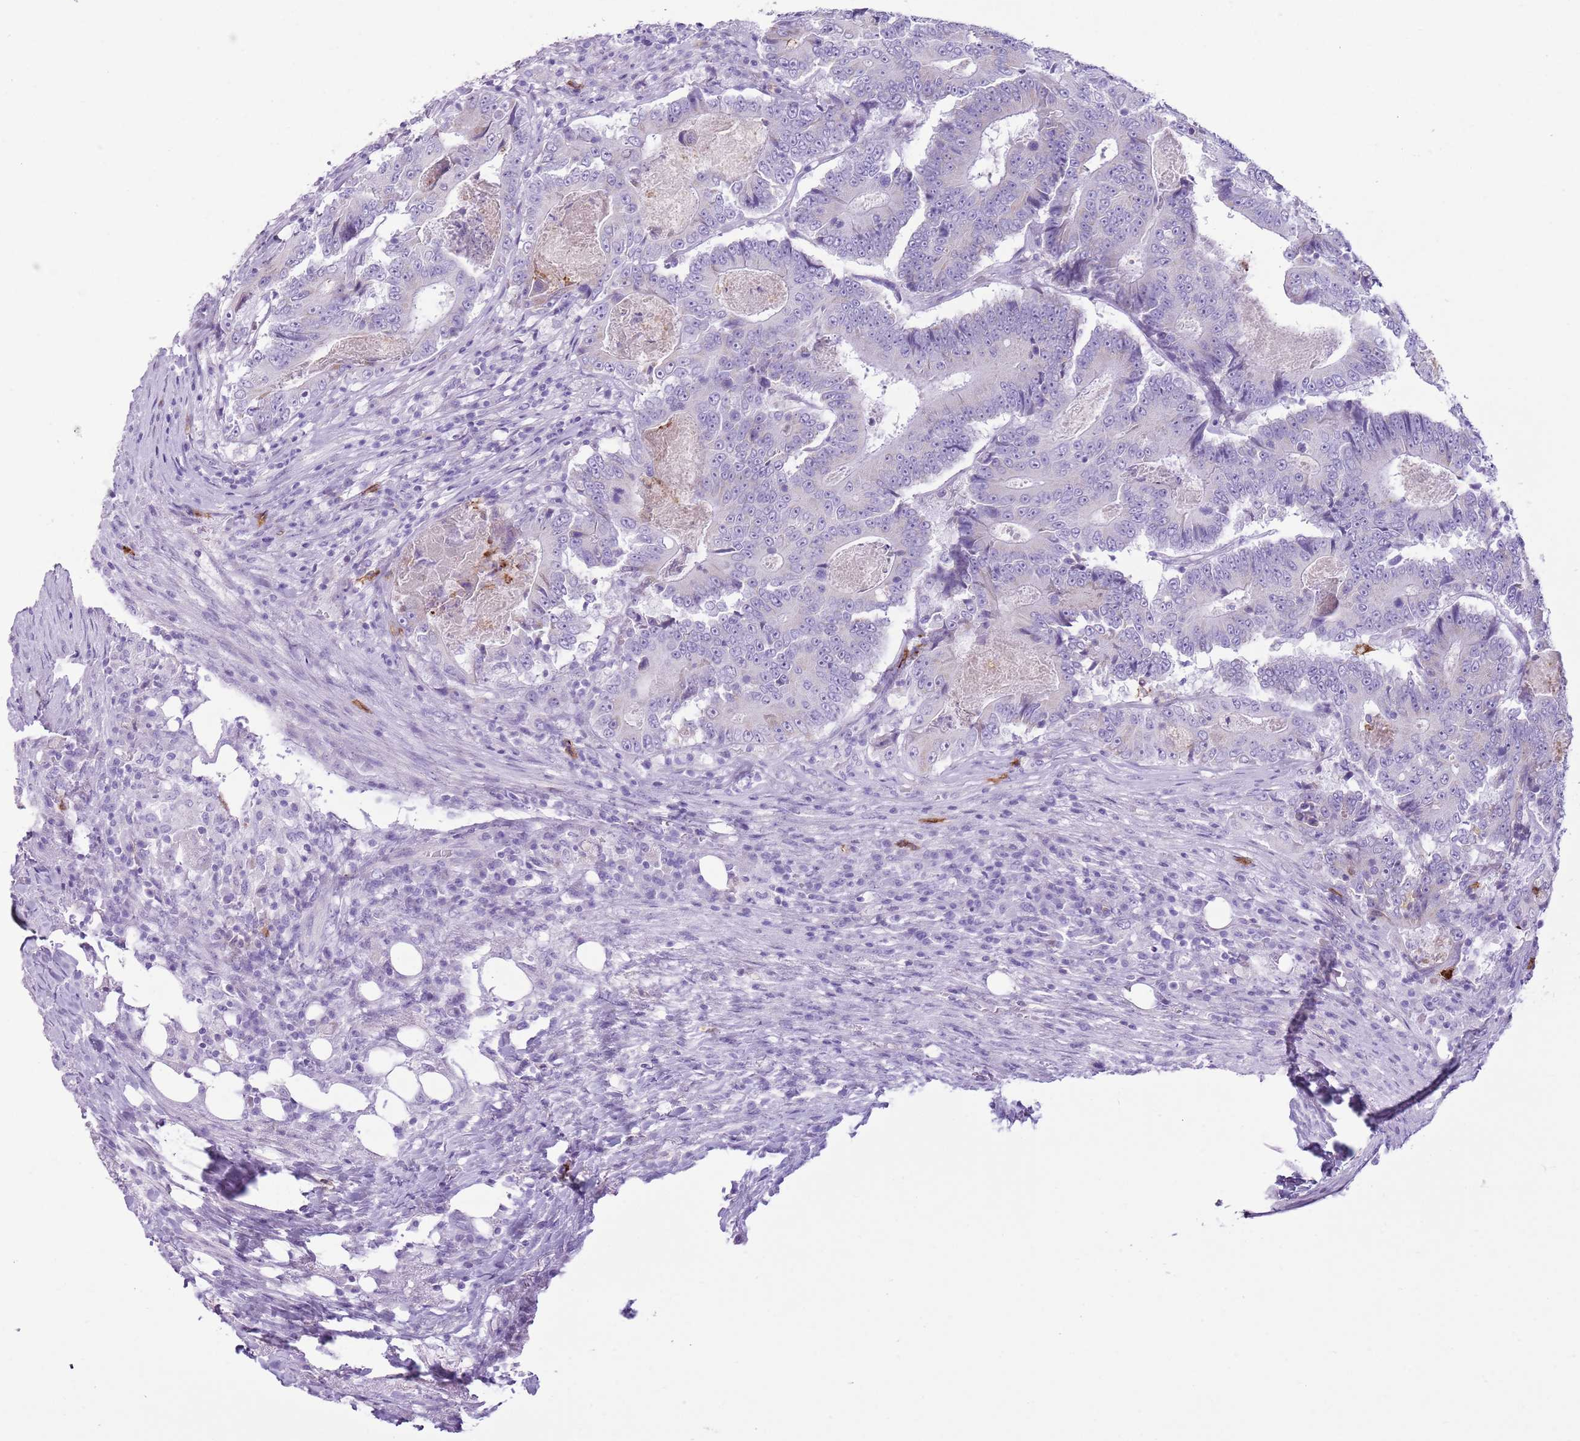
{"staining": {"intensity": "negative", "quantity": "none", "location": "none"}, "tissue": "colorectal cancer", "cell_type": "Tumor cells", "image_type": "cancer", "snomed": [{"axis": "morphology", "description": "Adenocarcinoma, NOS"}, {"axis": "topography", "description": "Colon"}], "caption": "IHC image of neoplastic tissue: human colorectal cancer (adenocarcinoma) stained with DAB (3,3'-diaminobenzidine) reveals no significant protein expression in tumor cells. Nuclei are stained in blue.", "gene": "CD177", "patient": {"sex": "male", "age": 83}}